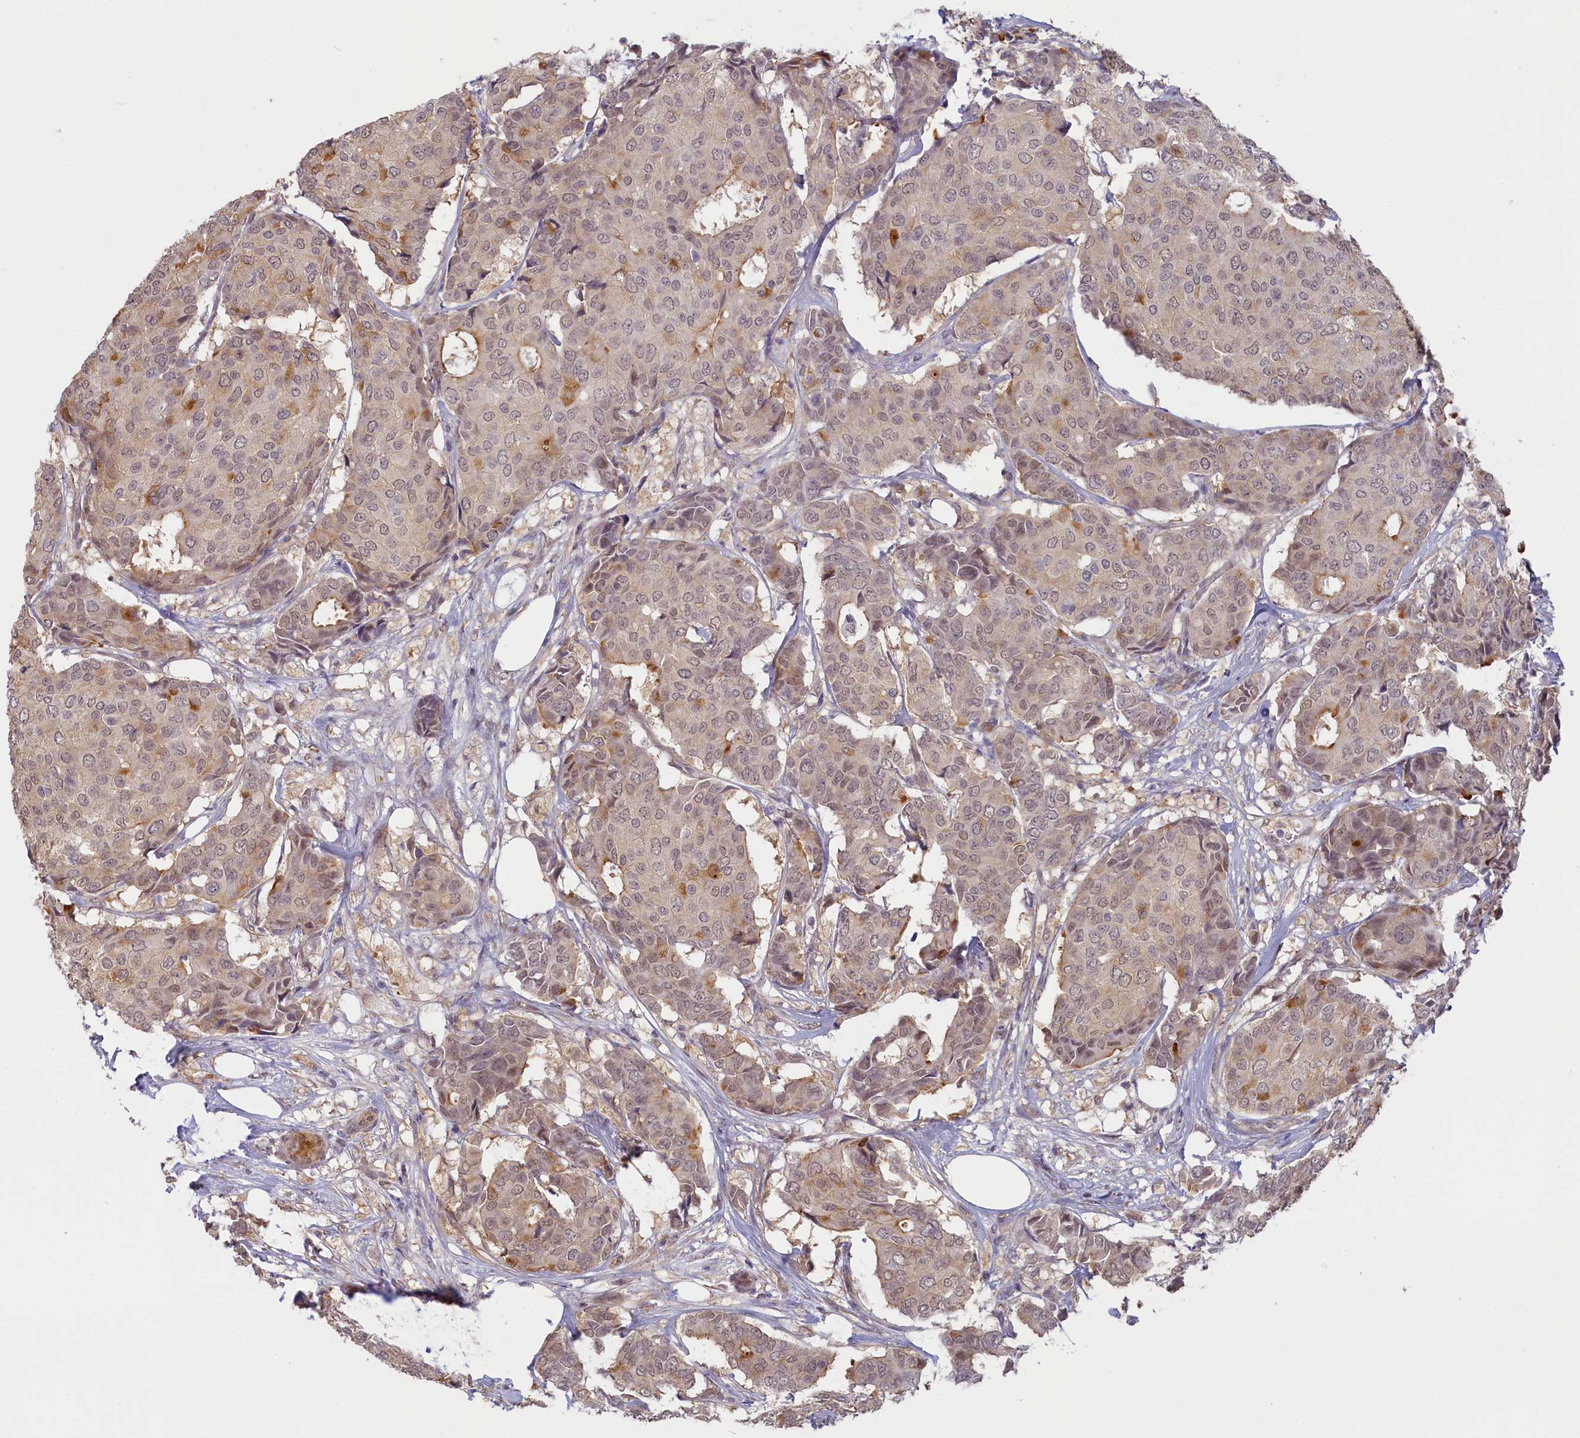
{"staining": {"intensity": "moderate", "quantity": "25%-75%", "location": "cytoplasmic/membranous"}, "tissue": "breast cancer", "cell_type": "Tumor cells", "image_type": "cancer", "snomed": [{"axis": "morphology", "description": "Duct carcinoma"}, {"axis": "topography", "description": "Breast"}], "caption": "Human breast cancer (intraductal carcinoma) stained with a brown dye exhibits moderate cytoplasmic/membranous positive expression in about 25%-75% of tumor cells.", "gene": "C19orf44", "patient": {"sex": "female", "age": 75}}